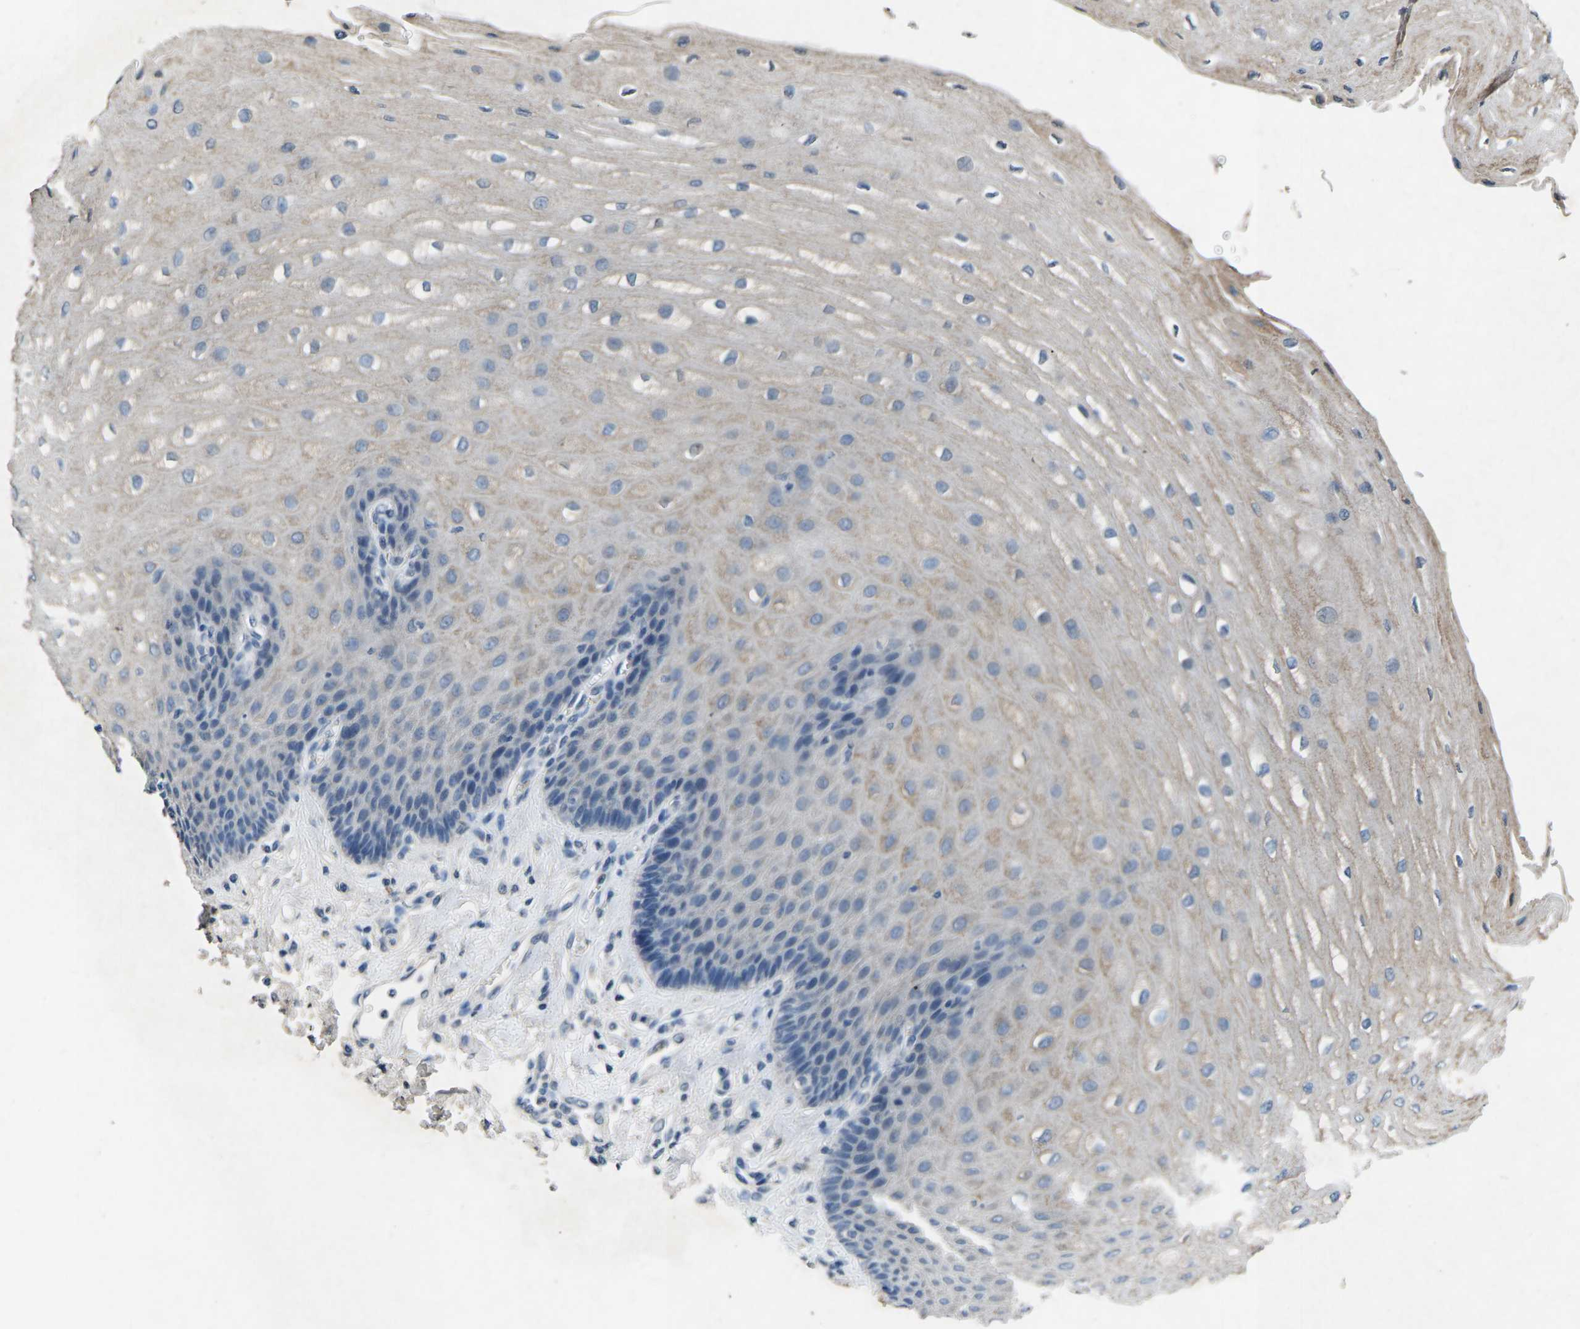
{"staining": {"intensity": "weak", "quantity": "25%-75%", "location": "cytoplasmic/membranous"}, "tissue": "esophagus", "cell_type": "Squamous epithelial cells", "image_type": "normal", "snomed": [{"axis": "morphology", "description": "Normal tissue, NOS"}, {"axis": "topography", "description": "Esophagus"}], "caption": "A low amount of weak cytoplasmic/membranous staining is appreciated in about 25%-75% of squamous epithelial cells in benign esophagus.", "gene": "PLG", "patient": {"sex": "male", "age": 54}}